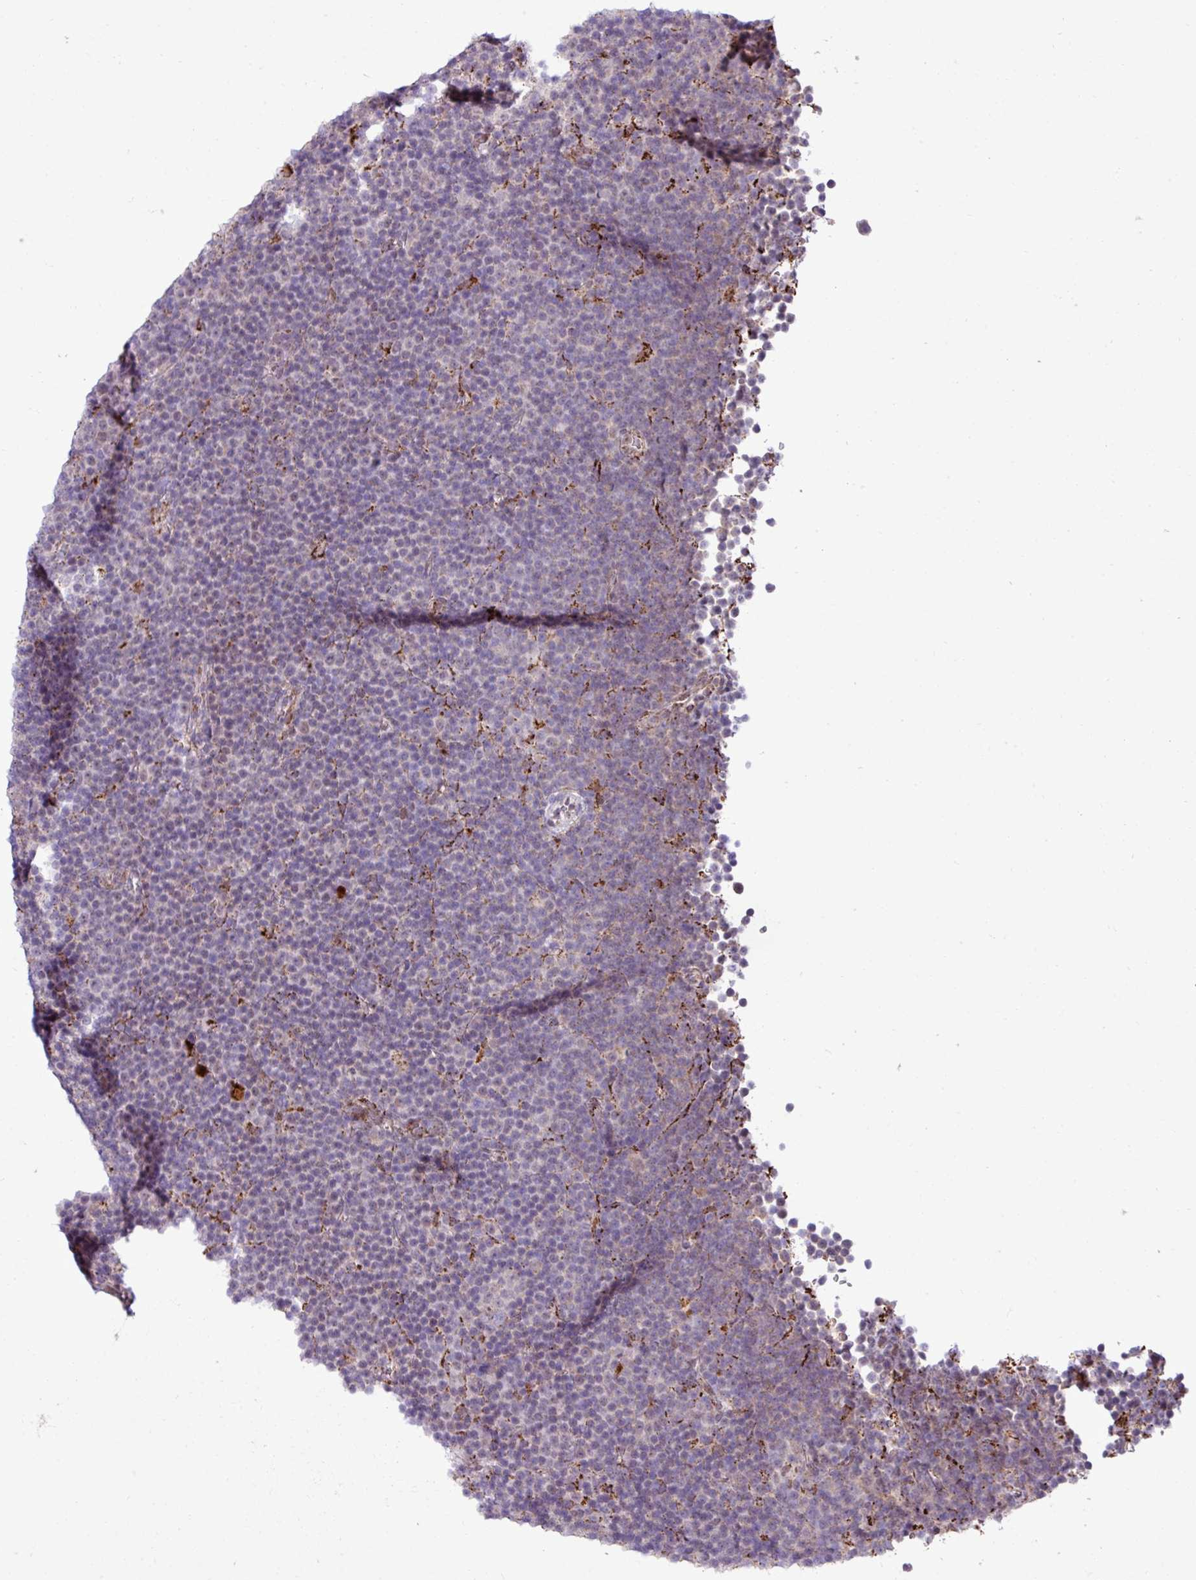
{"staining": {"intensity": "negative", "quantity": "none", "location": "none"}, "tissue": "lymphoma", "cell_type": "Tumor cells", "image_type": "cancer", "snomed": [{"axis": "morphology", "description": "Malignant lymphoma, non-Hodgkin's type, Low grade"}, {"axis": "topography", "description": "Lymph node"}], "caption": "High magnification brightfield microscopy of low-grade malignant lymphoma, non-Hodgkin's type stained with DAB (3,3'-diaminobenzidine) (brown) and counterstained with hematoxylin (blue): tumor cells show no significant expression.", "gene": "SGPP1", "patient": {"sex": "female", "age": 67}}